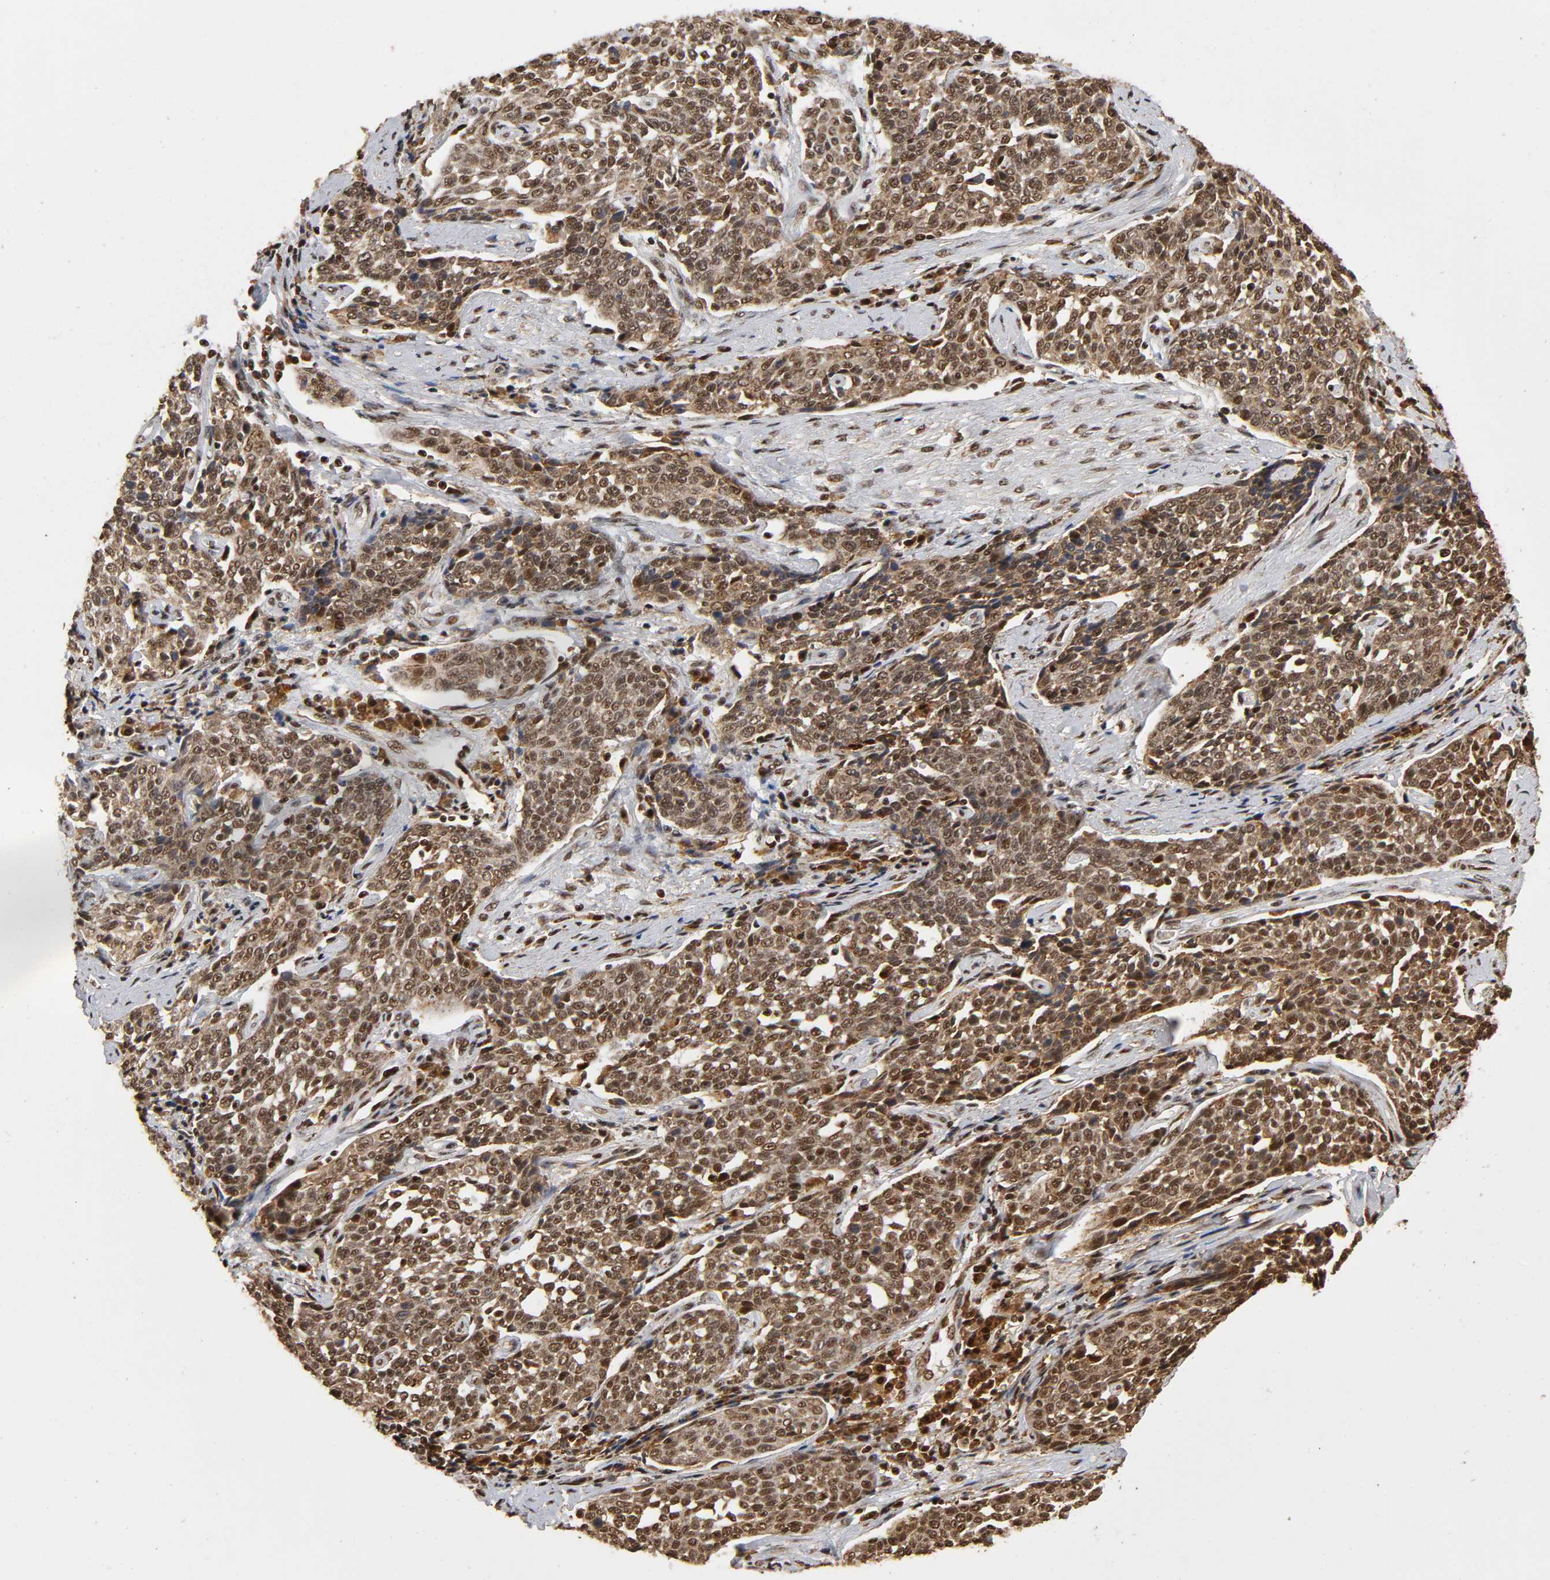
{"staining": {"intensity": "strong", "quantity": ">75%", "location": "cytoplasmic/membranous,nuclear"}, "tissue": "cervical cancer", "cell_type": "Tumor cells", "image_type": "cancer", "snomed": [{"axis": "morphology", "description": "Squamous cell carcinoma, NOS"}, {"axis": "topography", "description": "Cervix"}], "caption": "About >75% of tumor cells in human cervical squamous cell carcinoma exhibit strong cytoplasmic/membranous and nuclear protein expression as visualized by brown immunohistochemical staining.", "gene": "RNF122", "patient": {"sex": "female", "age": 34}}